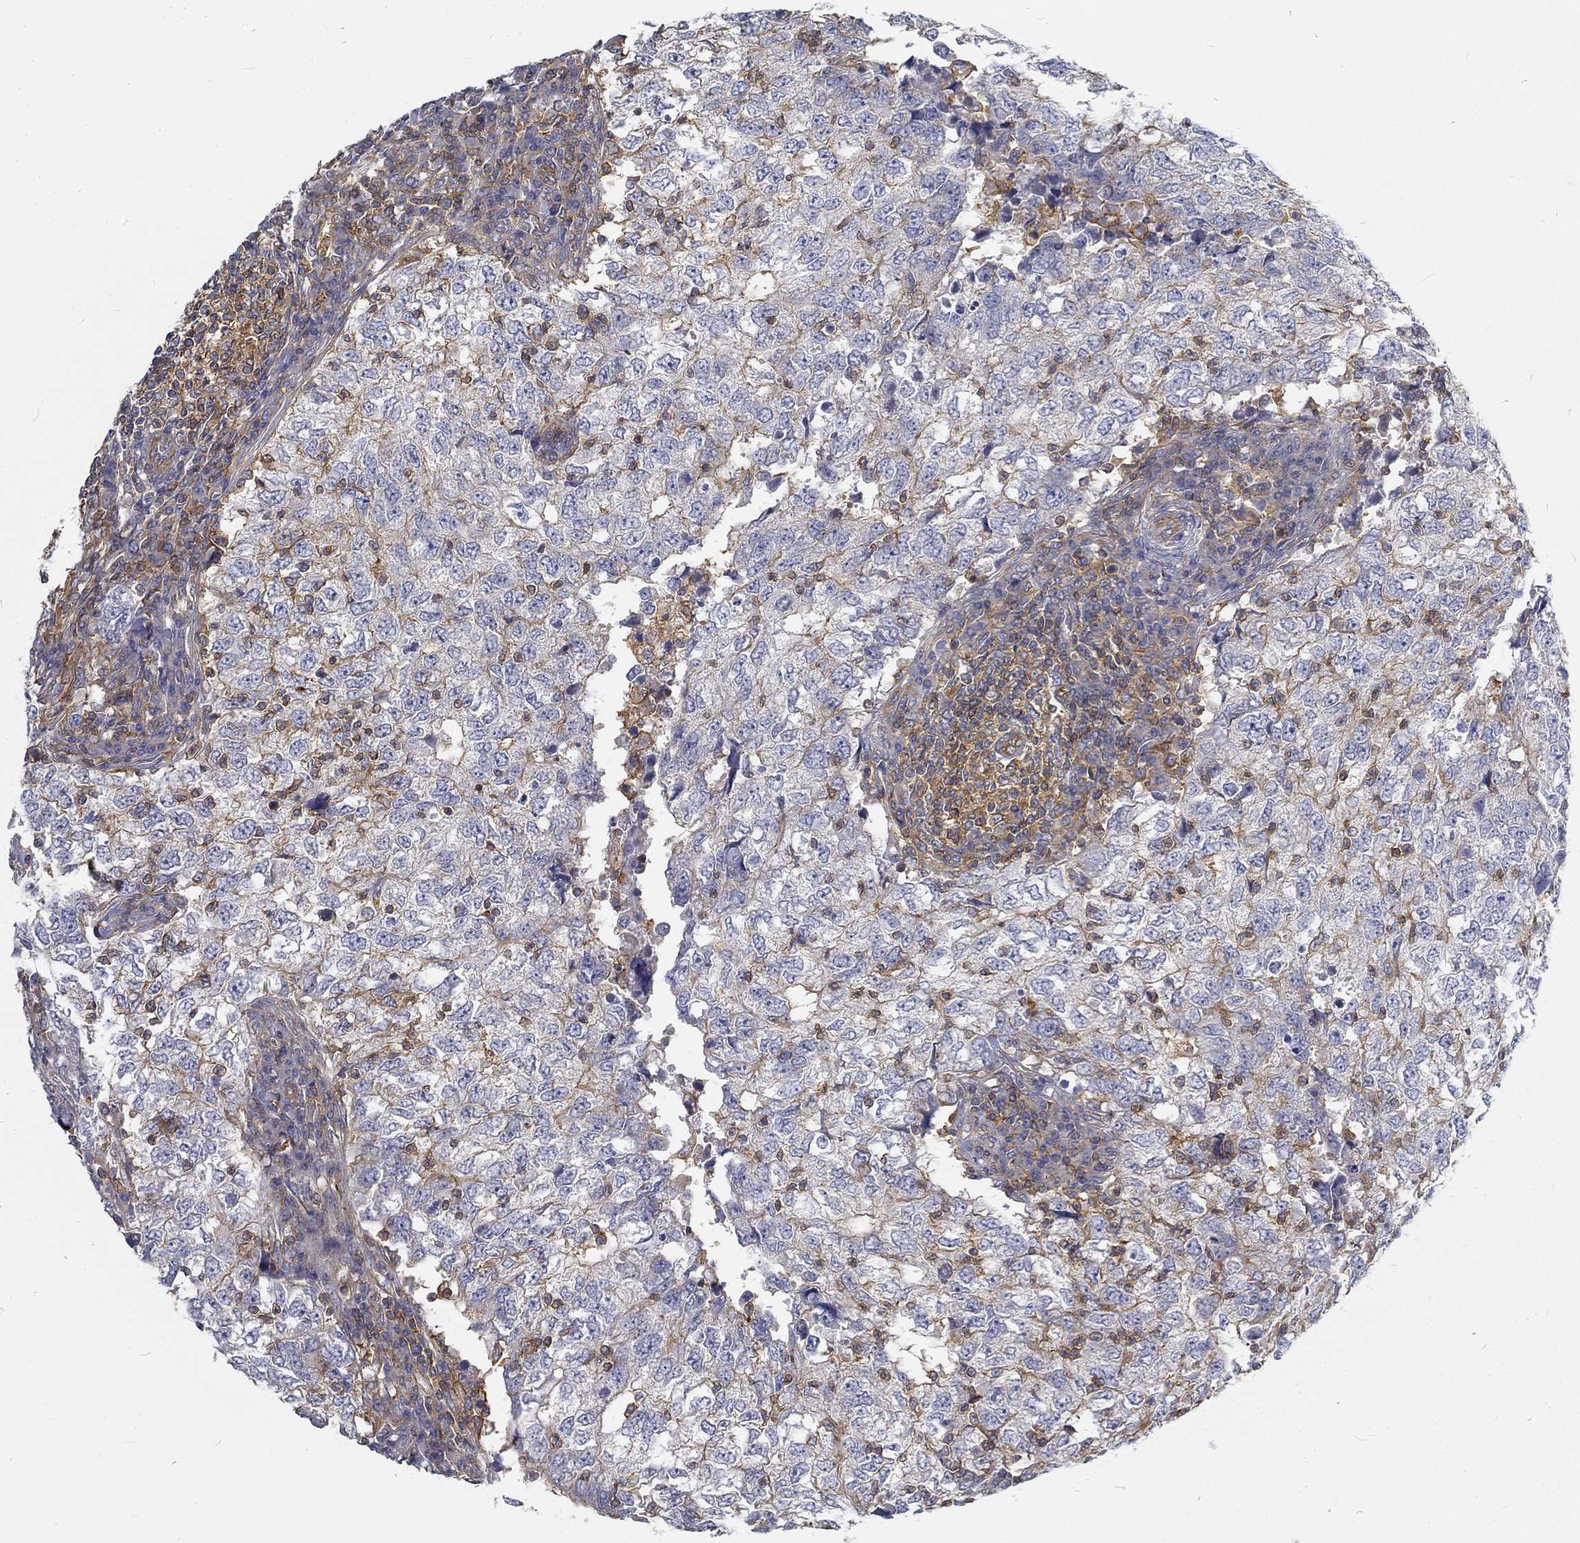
{"staining": {"intensity": "moderate", "quantity": "<25%", "location": "cytoplasmic/membranous"}, "tissue": "breast cancer", "cell_type": "Tumor cells", "image_type": "cancer", "snomed": [{"axis": "morphology", "description": "Duct carcinoma"}, {"axis": "topography", "description": "Breast"}], "caption": "Breast cancer stained with immunohistochemistry (IHC) shows moderate cytoplasmic/membranous expression in about <25% of tumor cells.", "gene": "MTMR11", "patient": {"sex": "female", "age": 30}}